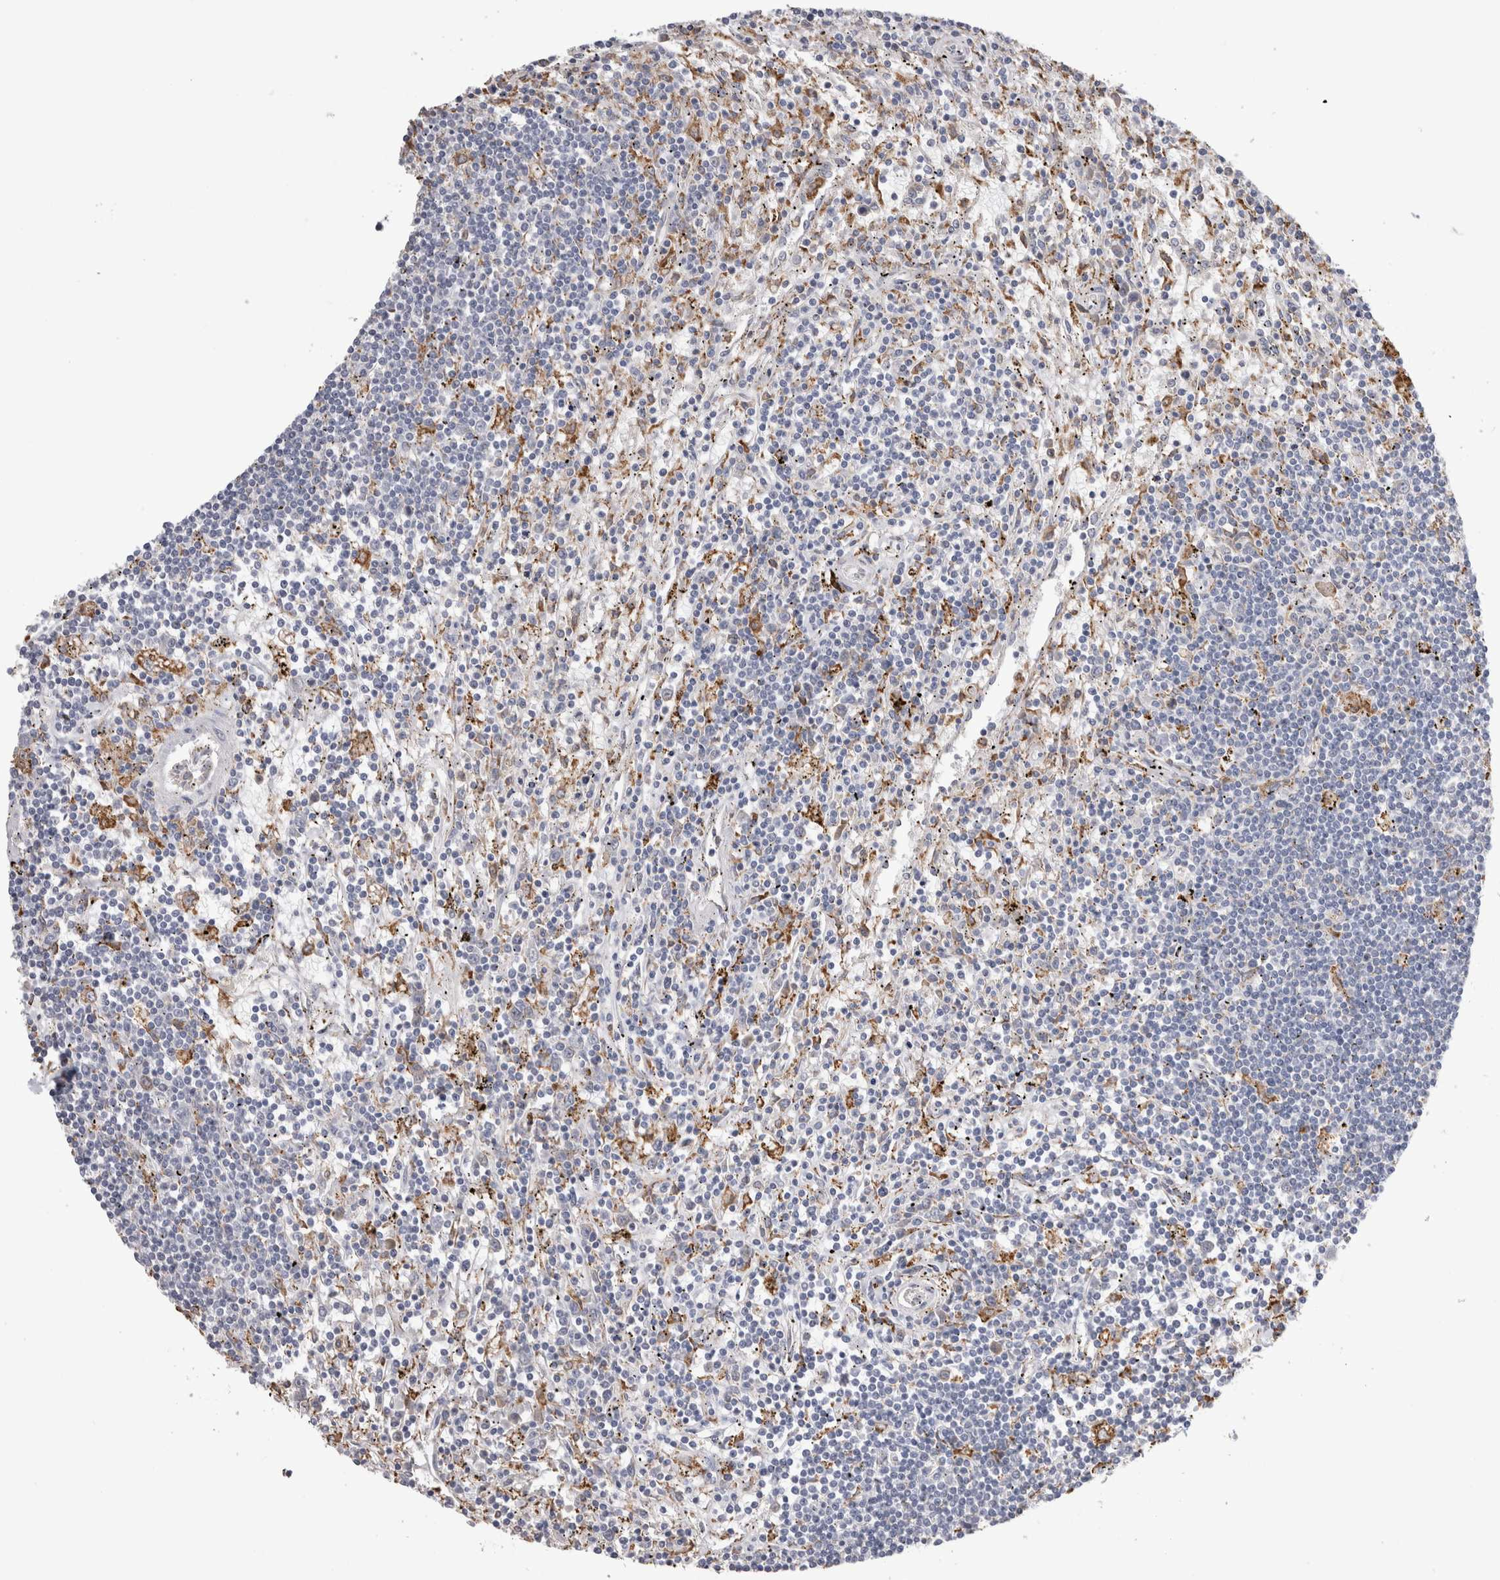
{"staining": {"intensity": "negative", "quantity": "none", "location": "none"}, "tissue": "lymphoma", "cell_type": "Tumor cells", "image_type": "cancer", "snomed": [{"axis": "morphology", "description": "Malignant lymphoma, non-Hodgkin's type, Low grade"}, {"axis": "topography", "description": "Spleen"}], "caption": "Immunohistochemical staining of human low-grade malignant lymphoma, non-Hodgkin's type displays no significant expression in tumor cells. Brightfield microscopy of immunohistochemistry stained with DAB (brown) and hematoxylin (blue), captured at high magnification.", "gene": "LRPAP1", "patient": {"sex": "male", "age": 76}}